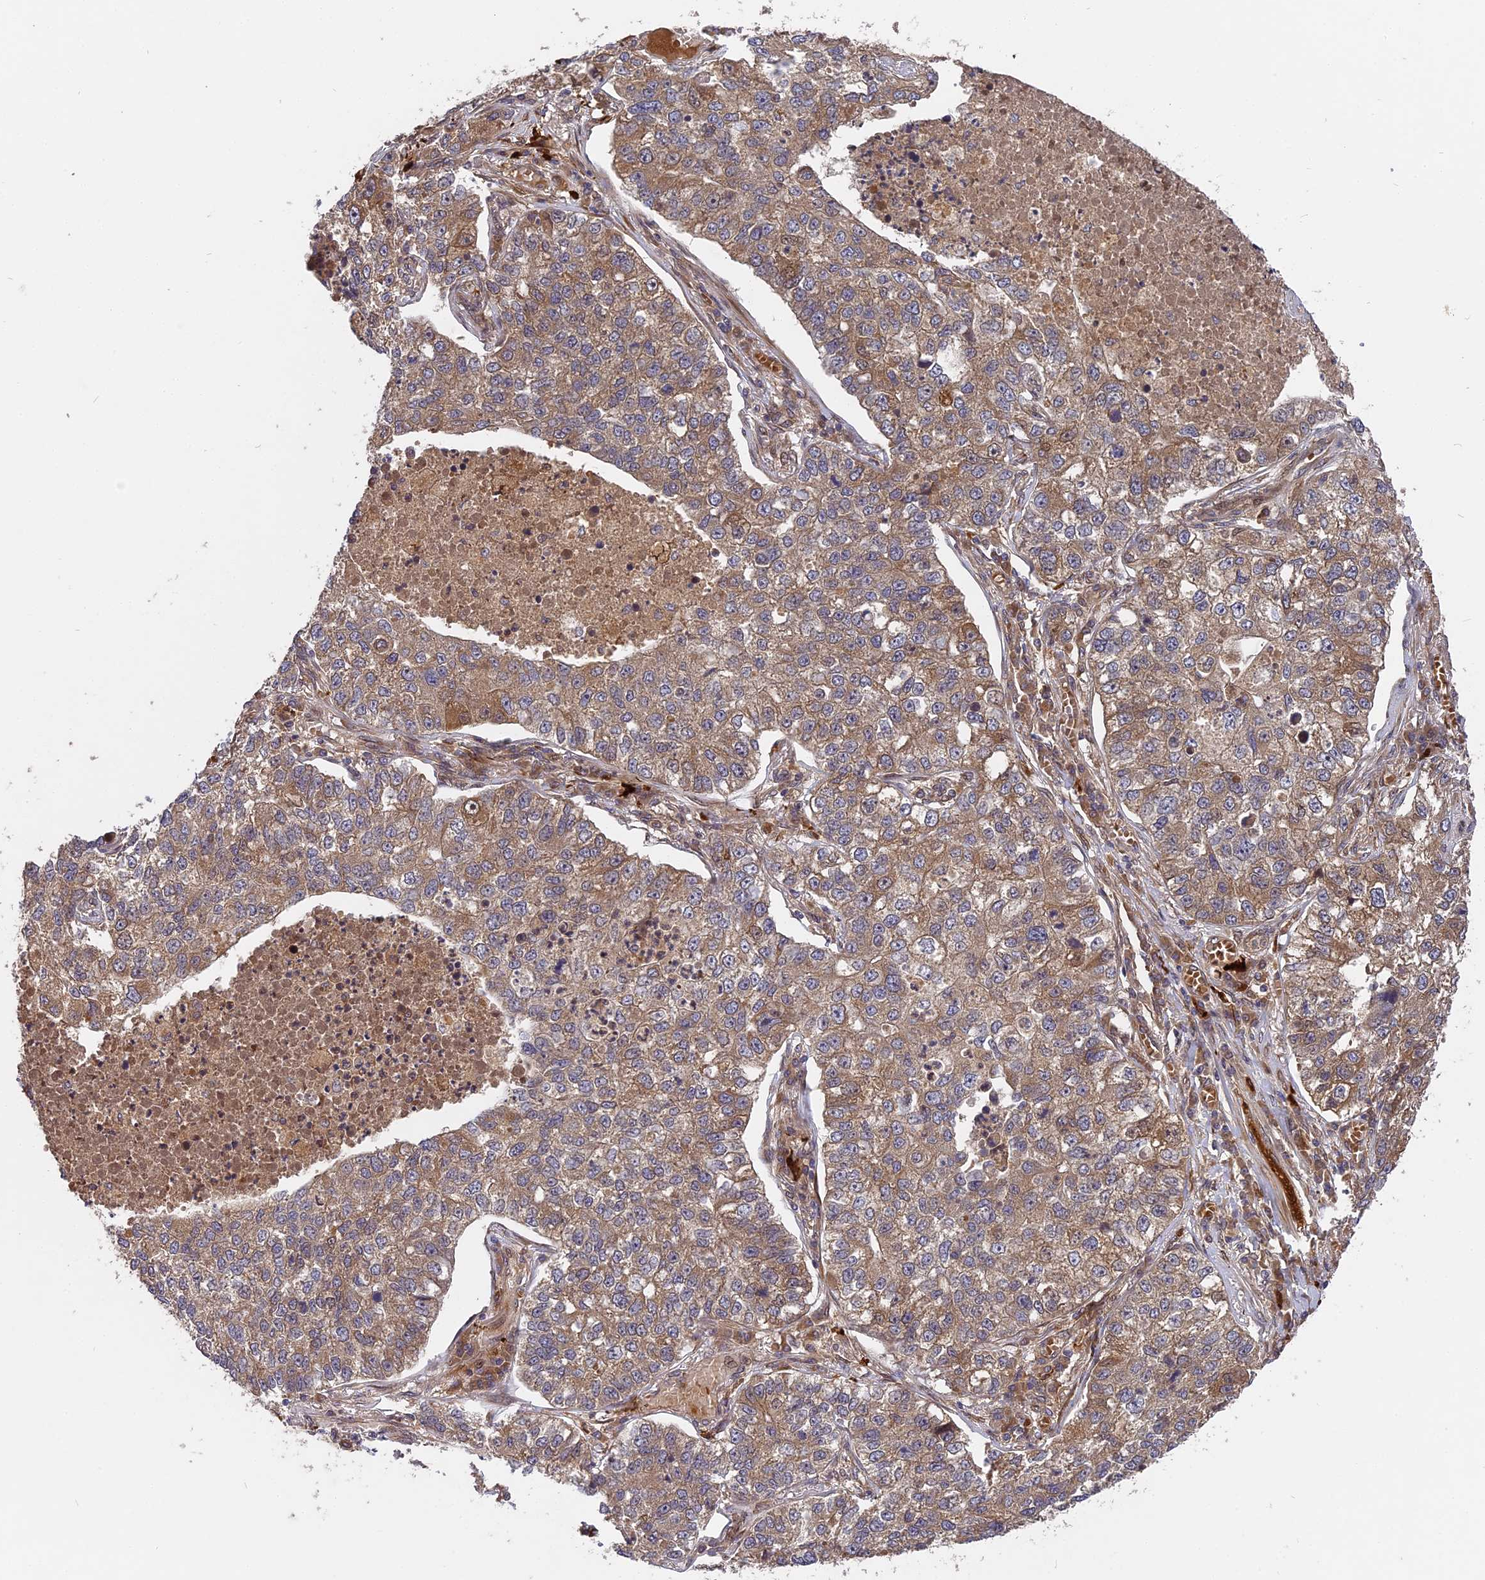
{"staining": {"intensity": "weak", "quantity": ">75%", "location": "cytoplasmic/membranous"}, "tissue": "lung cancer", "cell_type": "Tumor cells", "image_type": "cancer", "snomed": [{"axis": "morphology", "description": "Adenocarcinoma, NOS"}, {"axis": "topography", "description": "Lung"}], "caption": "Tumor cells show weak cytoplasmic/membranous staining in approximately >75% of cells in lung adenocarcinoma.", "gene": "TMUB2", "patient": {"sex": "male", "age": 49}}